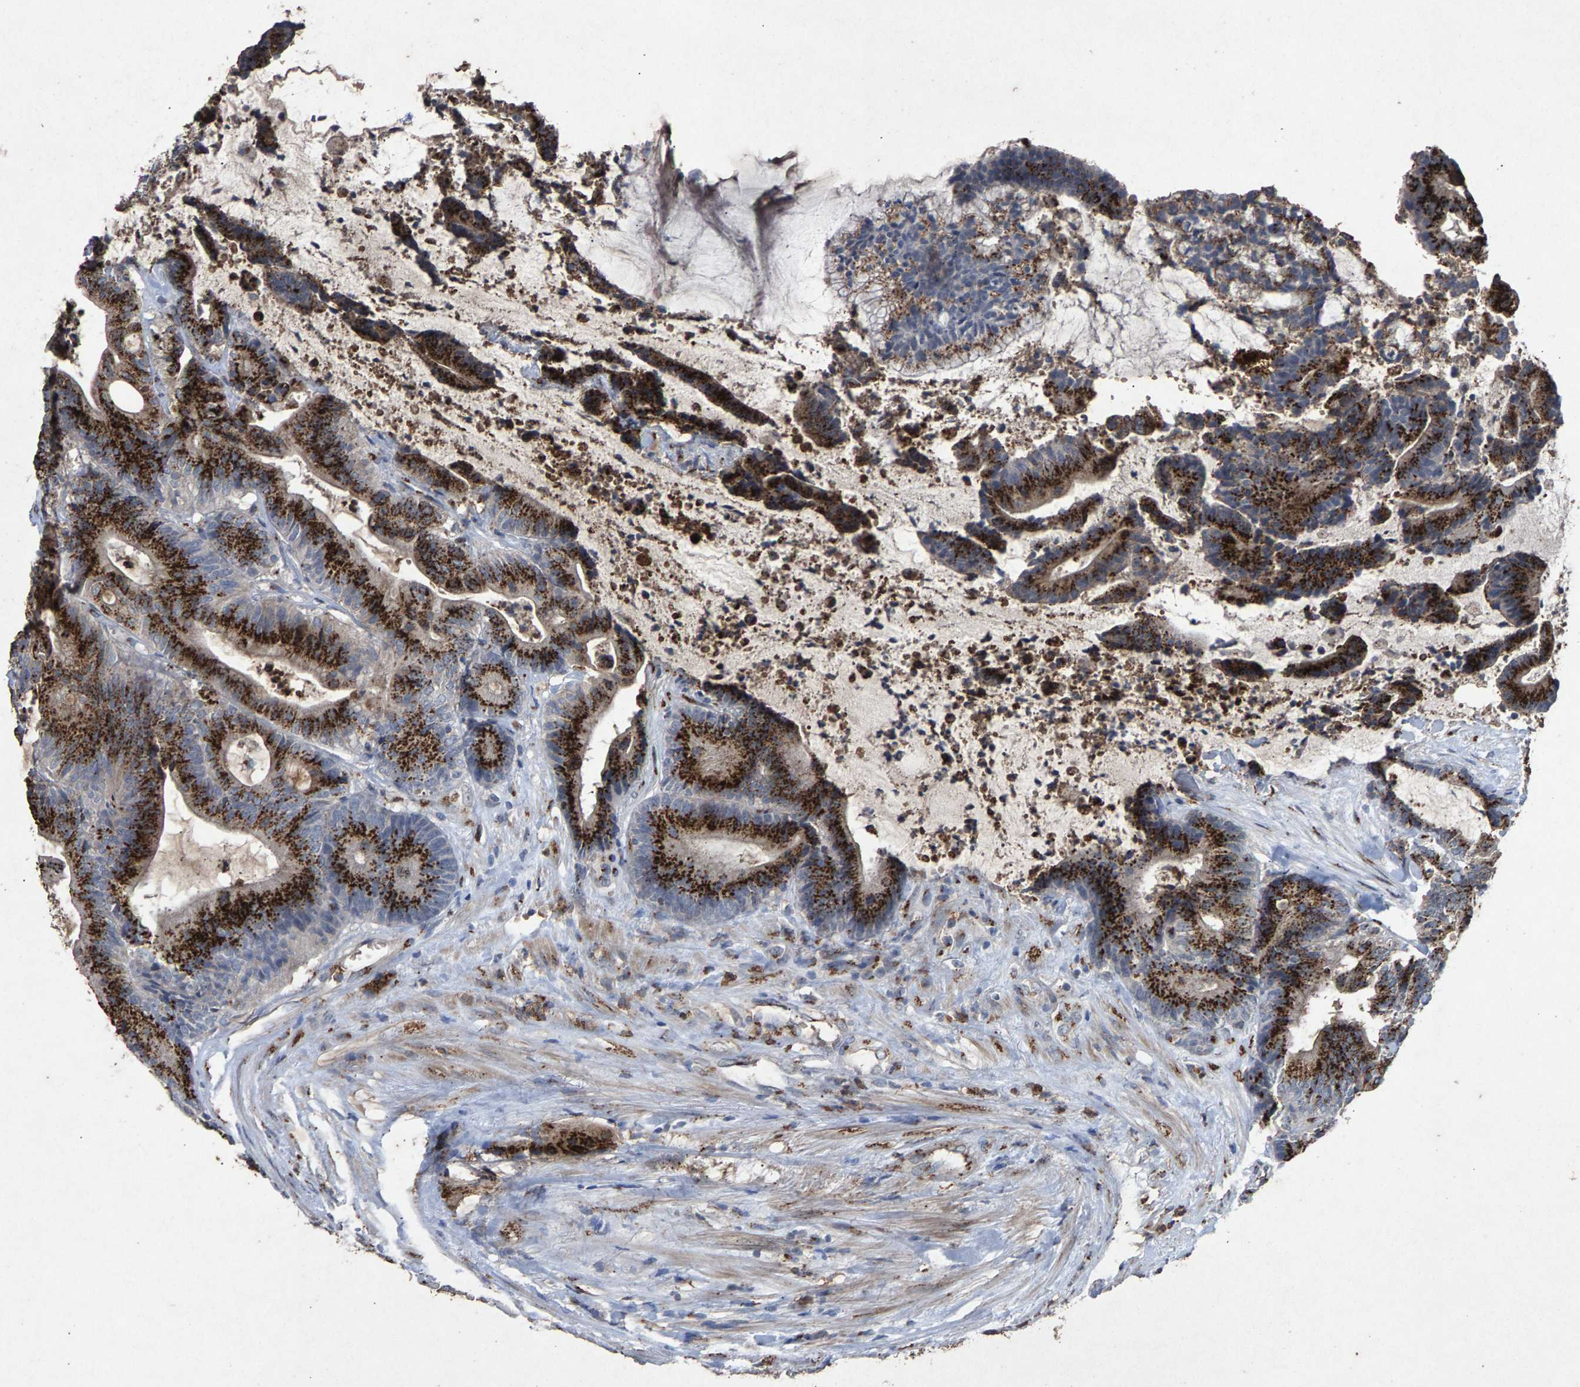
{"staining": {"intensity": "strong", "quantity": ">75%", "location": "cytoplasmic/membranous"}, "tissue": "colorectal cancer", "cell_type": "Tumor cells", "image_type": "cancer", "snomed": [{"axis": "morphology", "description": "Adenocarcinoma, NOS"}, {"axis": "topography", "description": "Colon"}], "caption": "Immunohistochemistry (IHC) of human colorectal cancer displays high levels of strong cytoplasmic/membranous expression in approximately >75% of tumor cells.", "gene": "MAN2A1", "patient": {"sex": "female", "age": 84}}